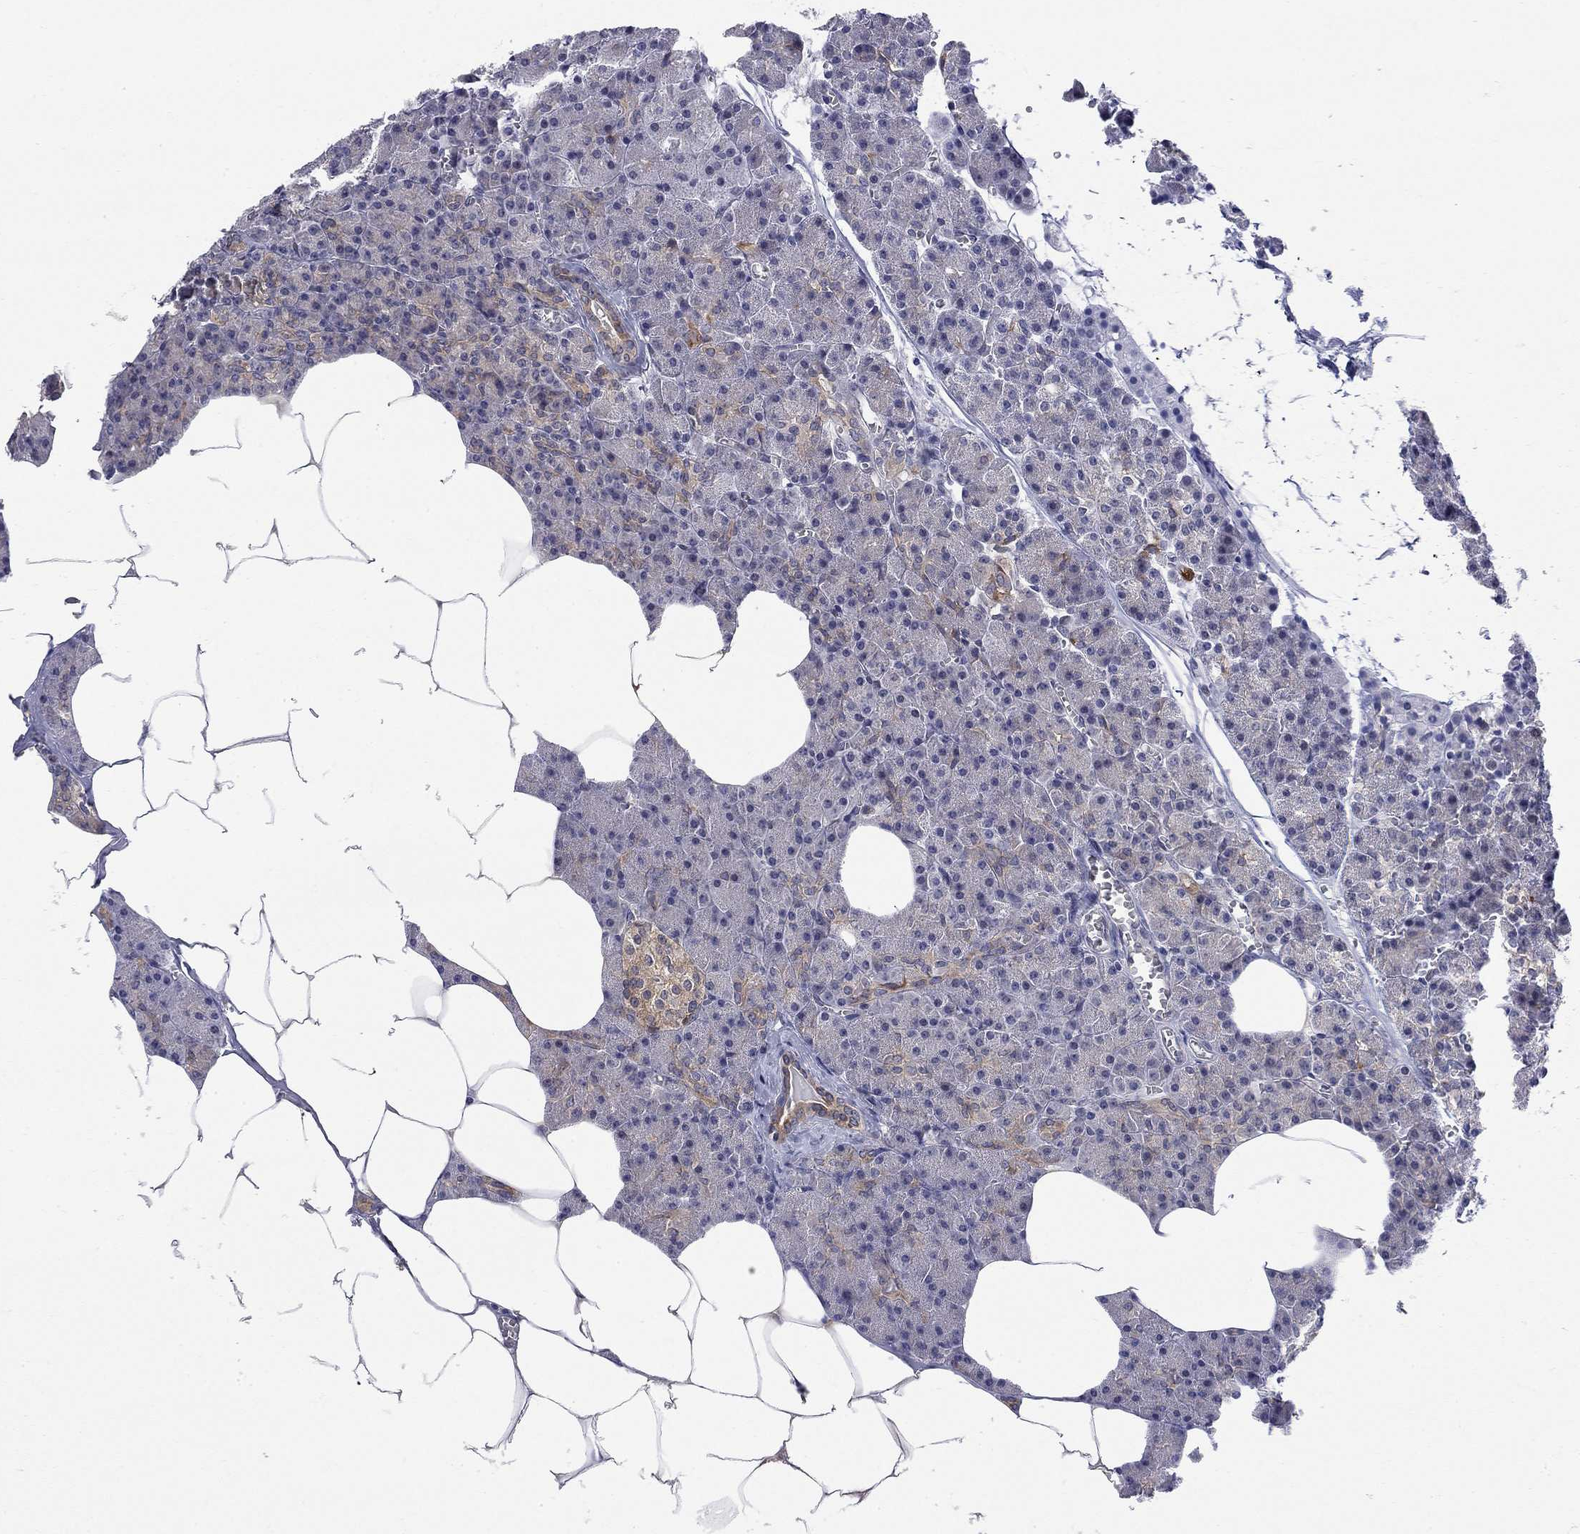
{"staining": {"intensity": "negative", "quantity": "none", "location": "none"}, "tissue": "pancreas", "cell_type": "Exocrine glandular cells", "image_type": "normal", "snomed": [{"axis": "morphology", "description": "Normal tissue, NOS"}, {"axis": "topography", "description": "Pancreas"}], "caption": "Immunohistochemistry (IHC) photomicrograph of normal pancreas stained for a protein (brown), which shows no expression in exocrine glandular cells.", "gene": "ENSG00000255639", "patient": {"sex": "female", "age": 45}}